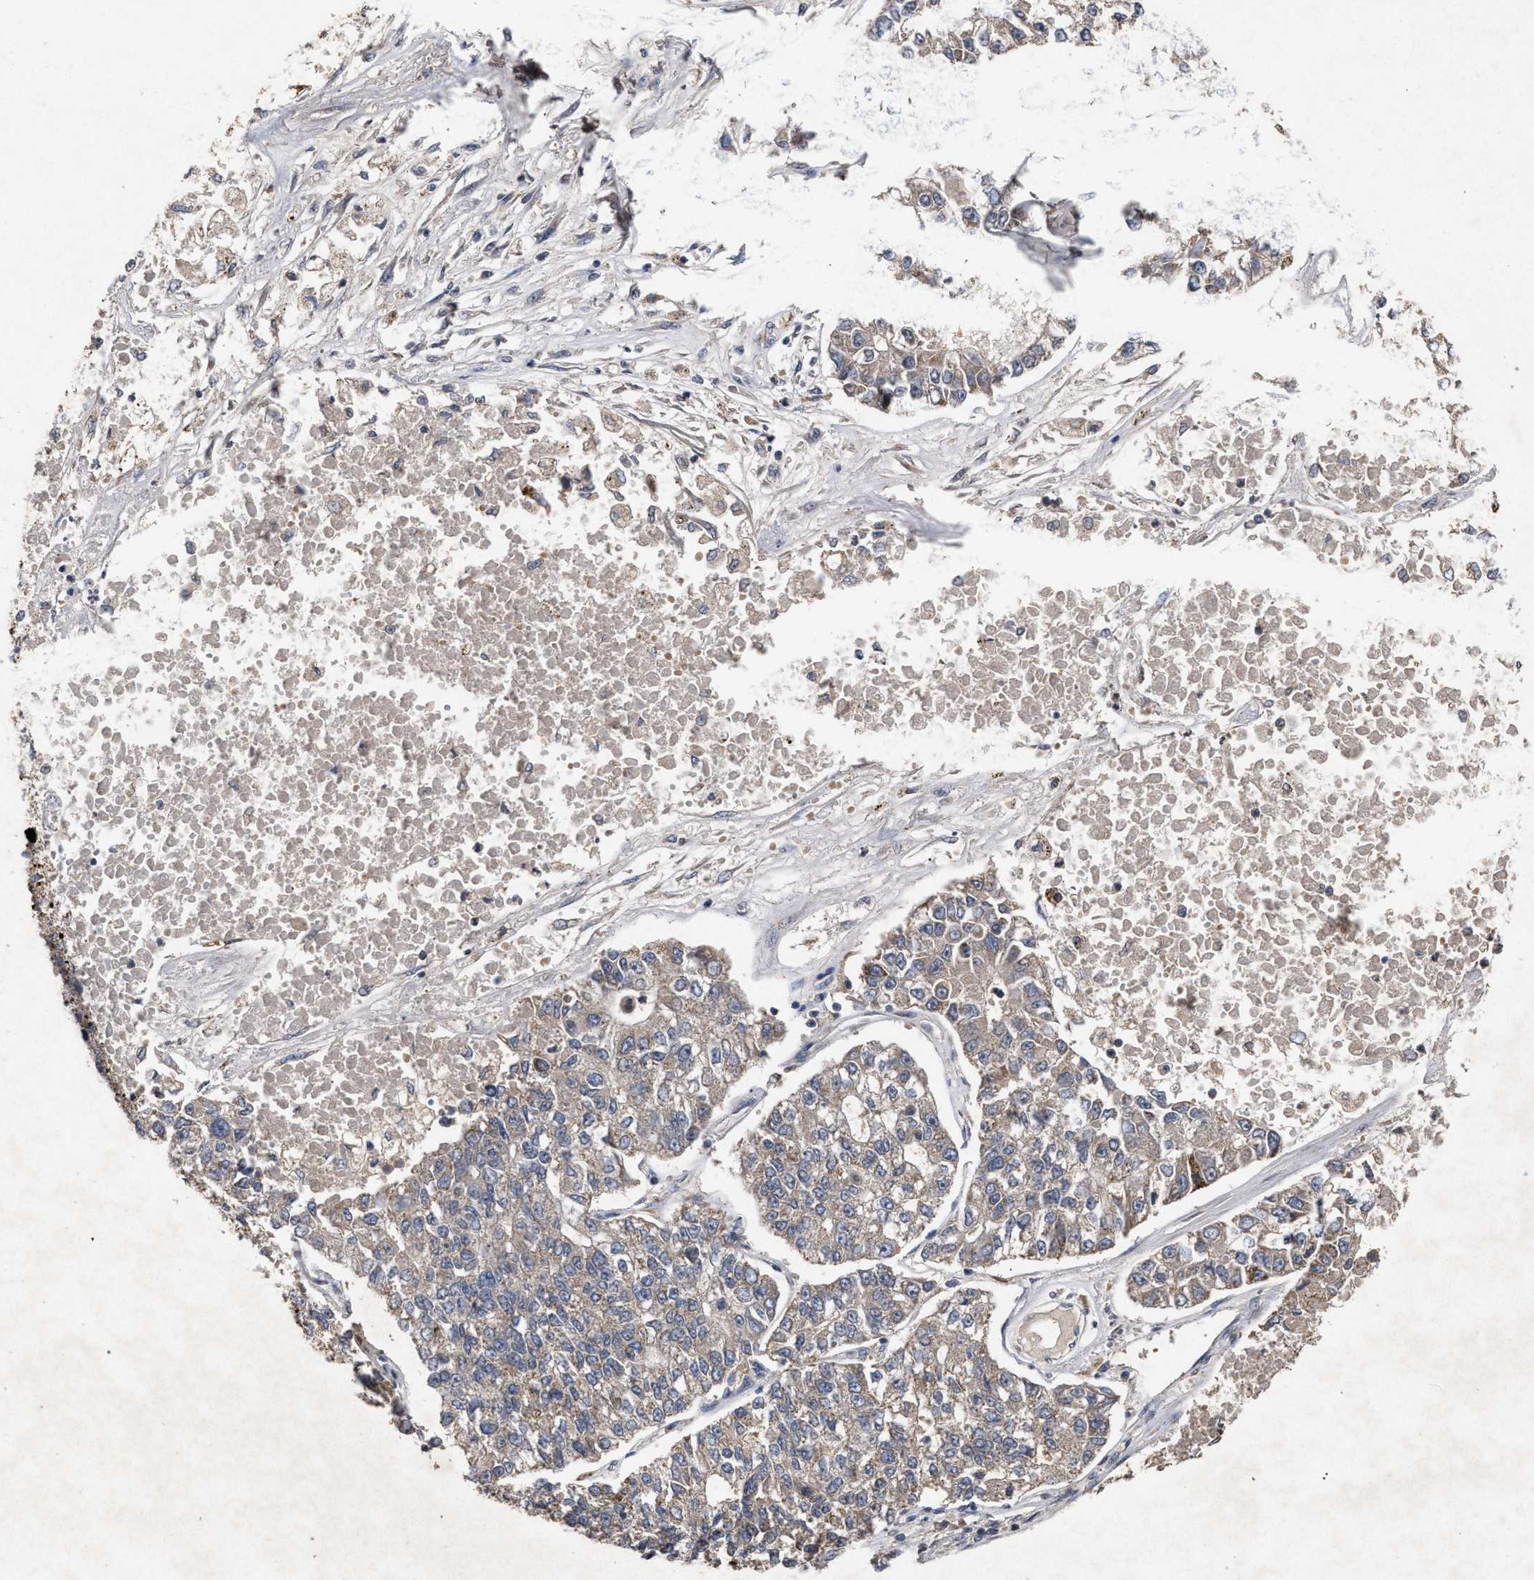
{"staining": {"intensity": "weak", "quantity": "25%-75%", "location": "cytoplasmic/membranous"}, "tissue": "lung cancer", "cell_type": "Tumor cells", "image_type": "cancer", "snomed": [{"axis": "morphology", "description": "Adenocarcinoma, NOS"}, {"axis": "topography", "description": "Lung"}], "caption": "Protein staining of lung cancer (adenocarcinoma) tissue reveals weak cytoplasmic/membranous positivity in about 25%-75% of tumor cells.", "gene": "PKD2L1", "patient": {"sex": "male", "age": 49}}